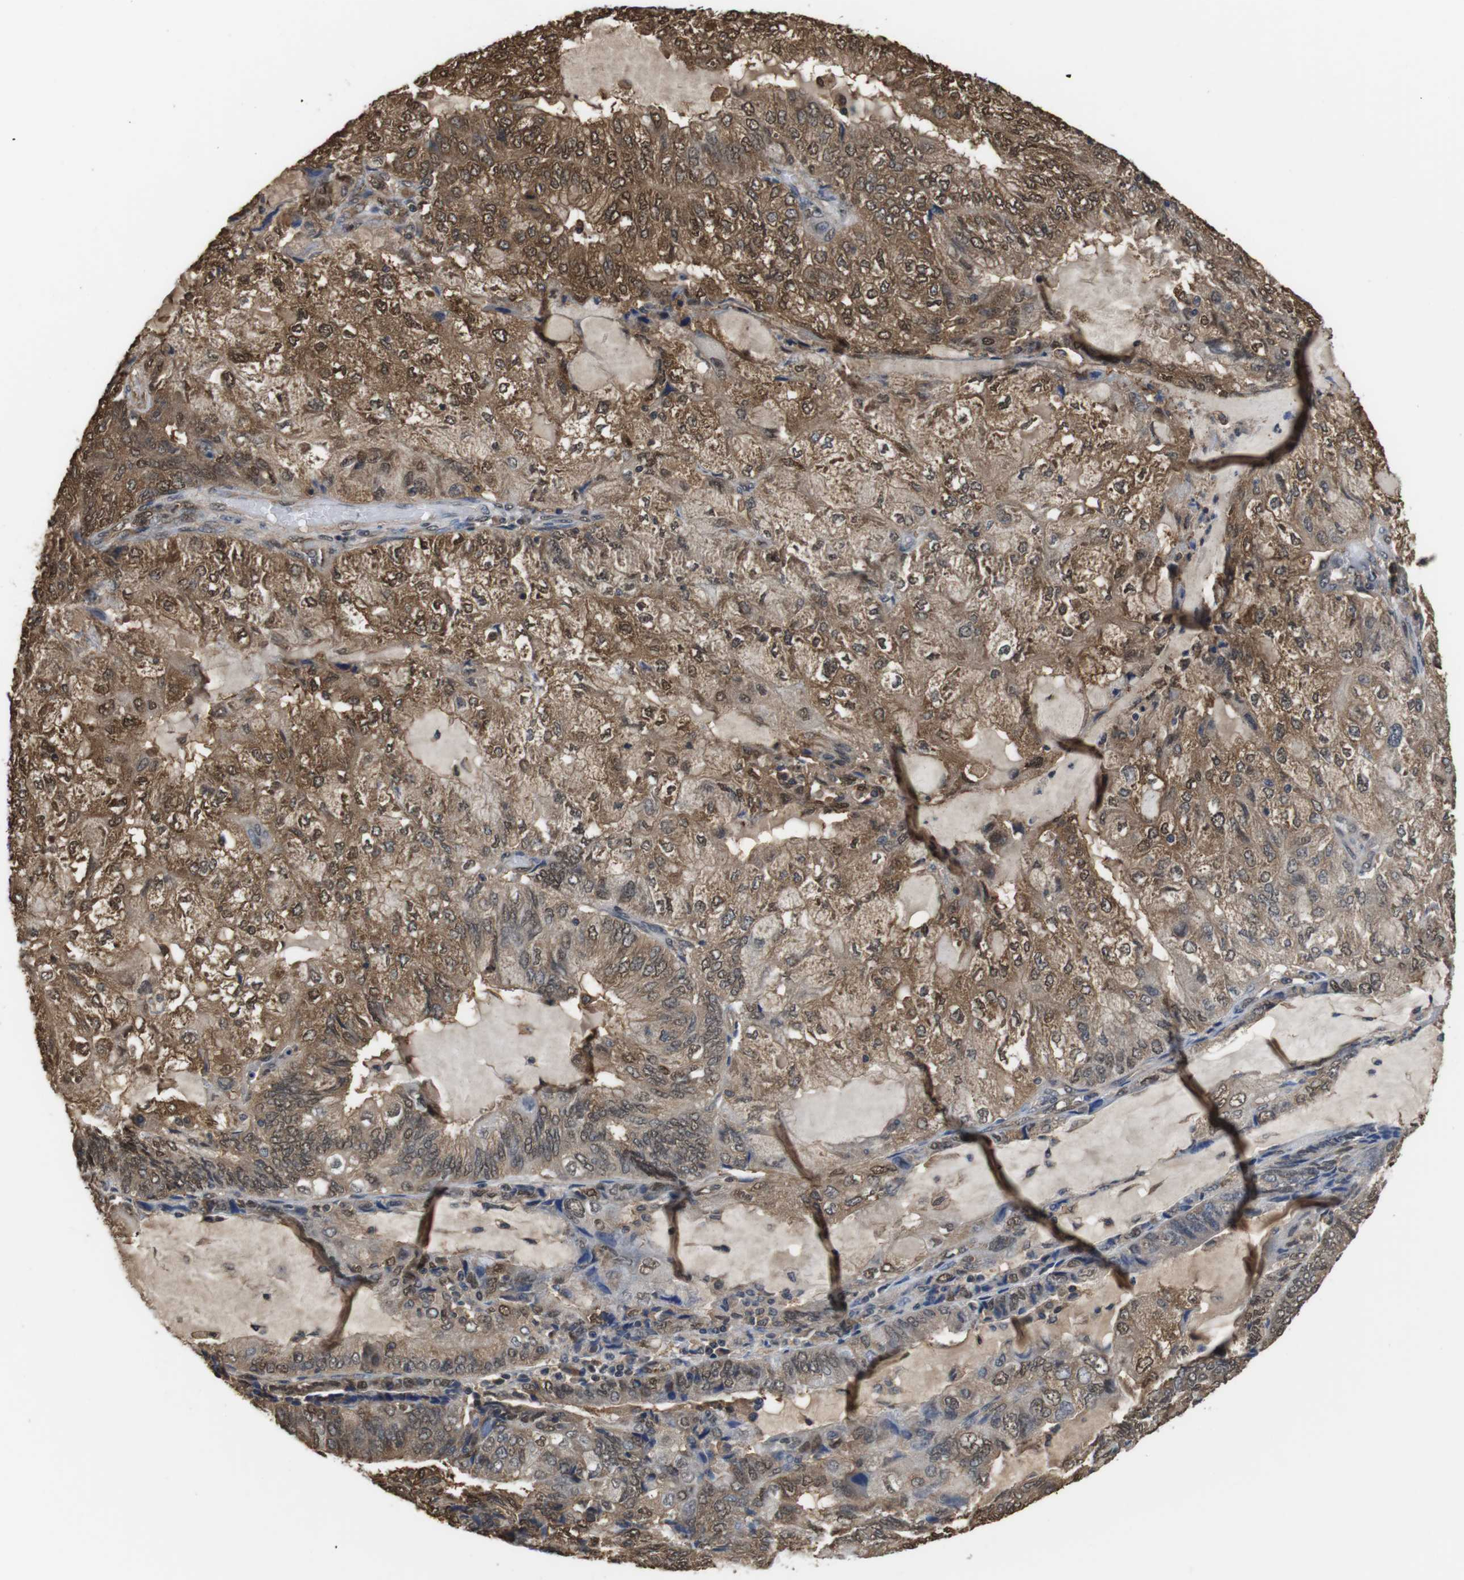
{"staining": {"intensity": "moderate", "quantity": ">75%", "location": "cytoplasmic/membranous,nuclear"}, "tissue": "endometrial cancer", "cell_type": "Tumor cells", "image_type": "cancer", "snomed": [{"axis": "morphology", "description": "Adenocarcinoma, NOS"}, {"axis": "topography", "description": "Endometrium"}], "caption": "Moderate cytoplasmic/membranous and nuclear expression for a protein is present in about >75% of tumor cells of adenocarcinoma (endometrial) using immunohistochemistry.", "gene": "LDHA", "patient": {"sex": "female", "age": 81}}